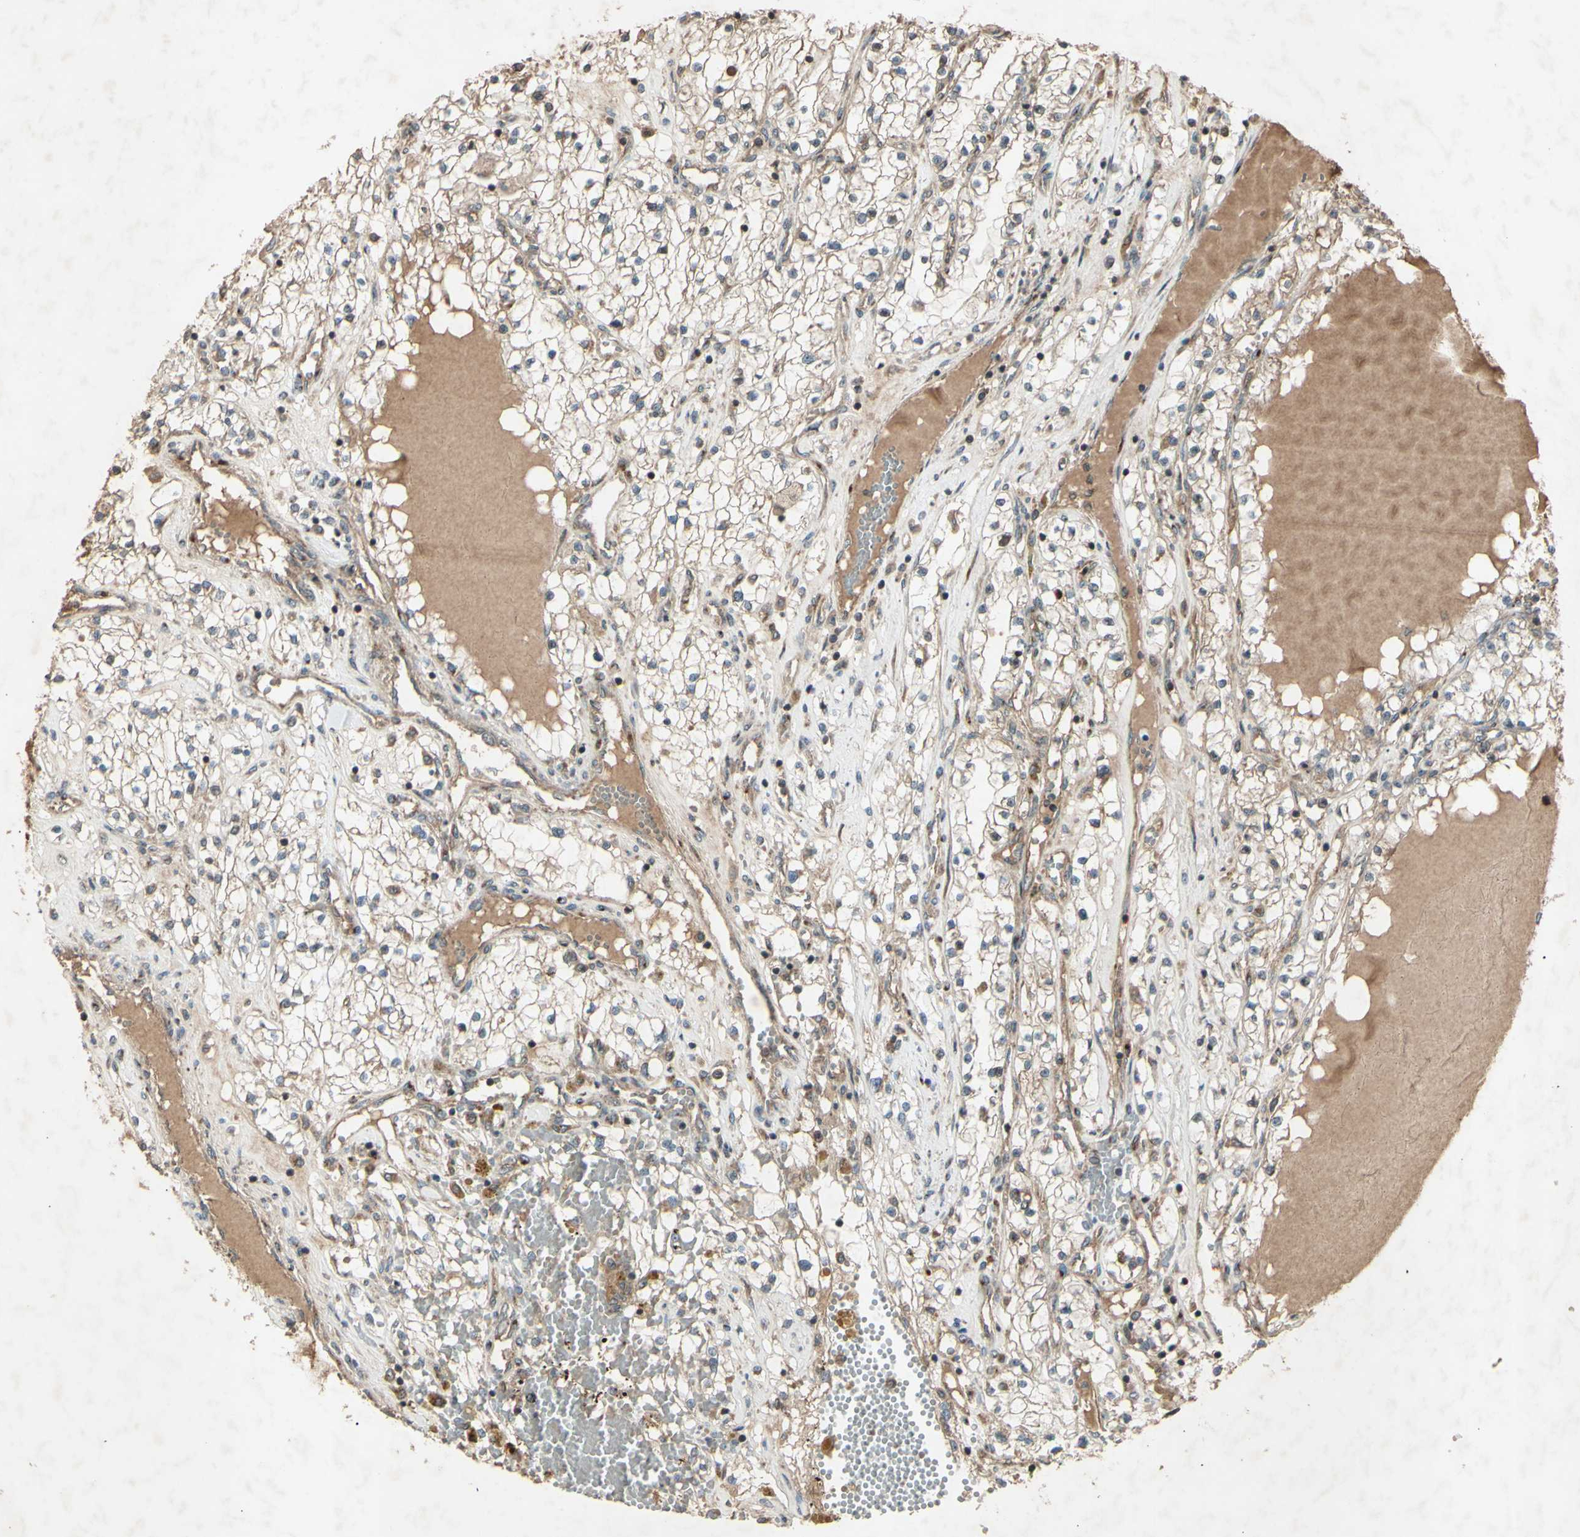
{"staining": {"intensity": "weak", "quantity": ">75%", "location": "cytoplasmic/membranous"}, "tissue": "renal cancer", "cell_type": "Tumor cells", "image_type": "cancer", "snomed": [{"axis": "morphology", "description": "Adenocarcinoma, NOS"}, {"axis": "topography", "description": "Kidney"}], "caption": "The photomicrograph reveals staining of renal adenocarcinoma, revealing weak cytoplasmic/membranous protein expression (brown color) within tumor cells.", "gene": "AP1G1", "patient": {"sex": "male", "age": 68}}